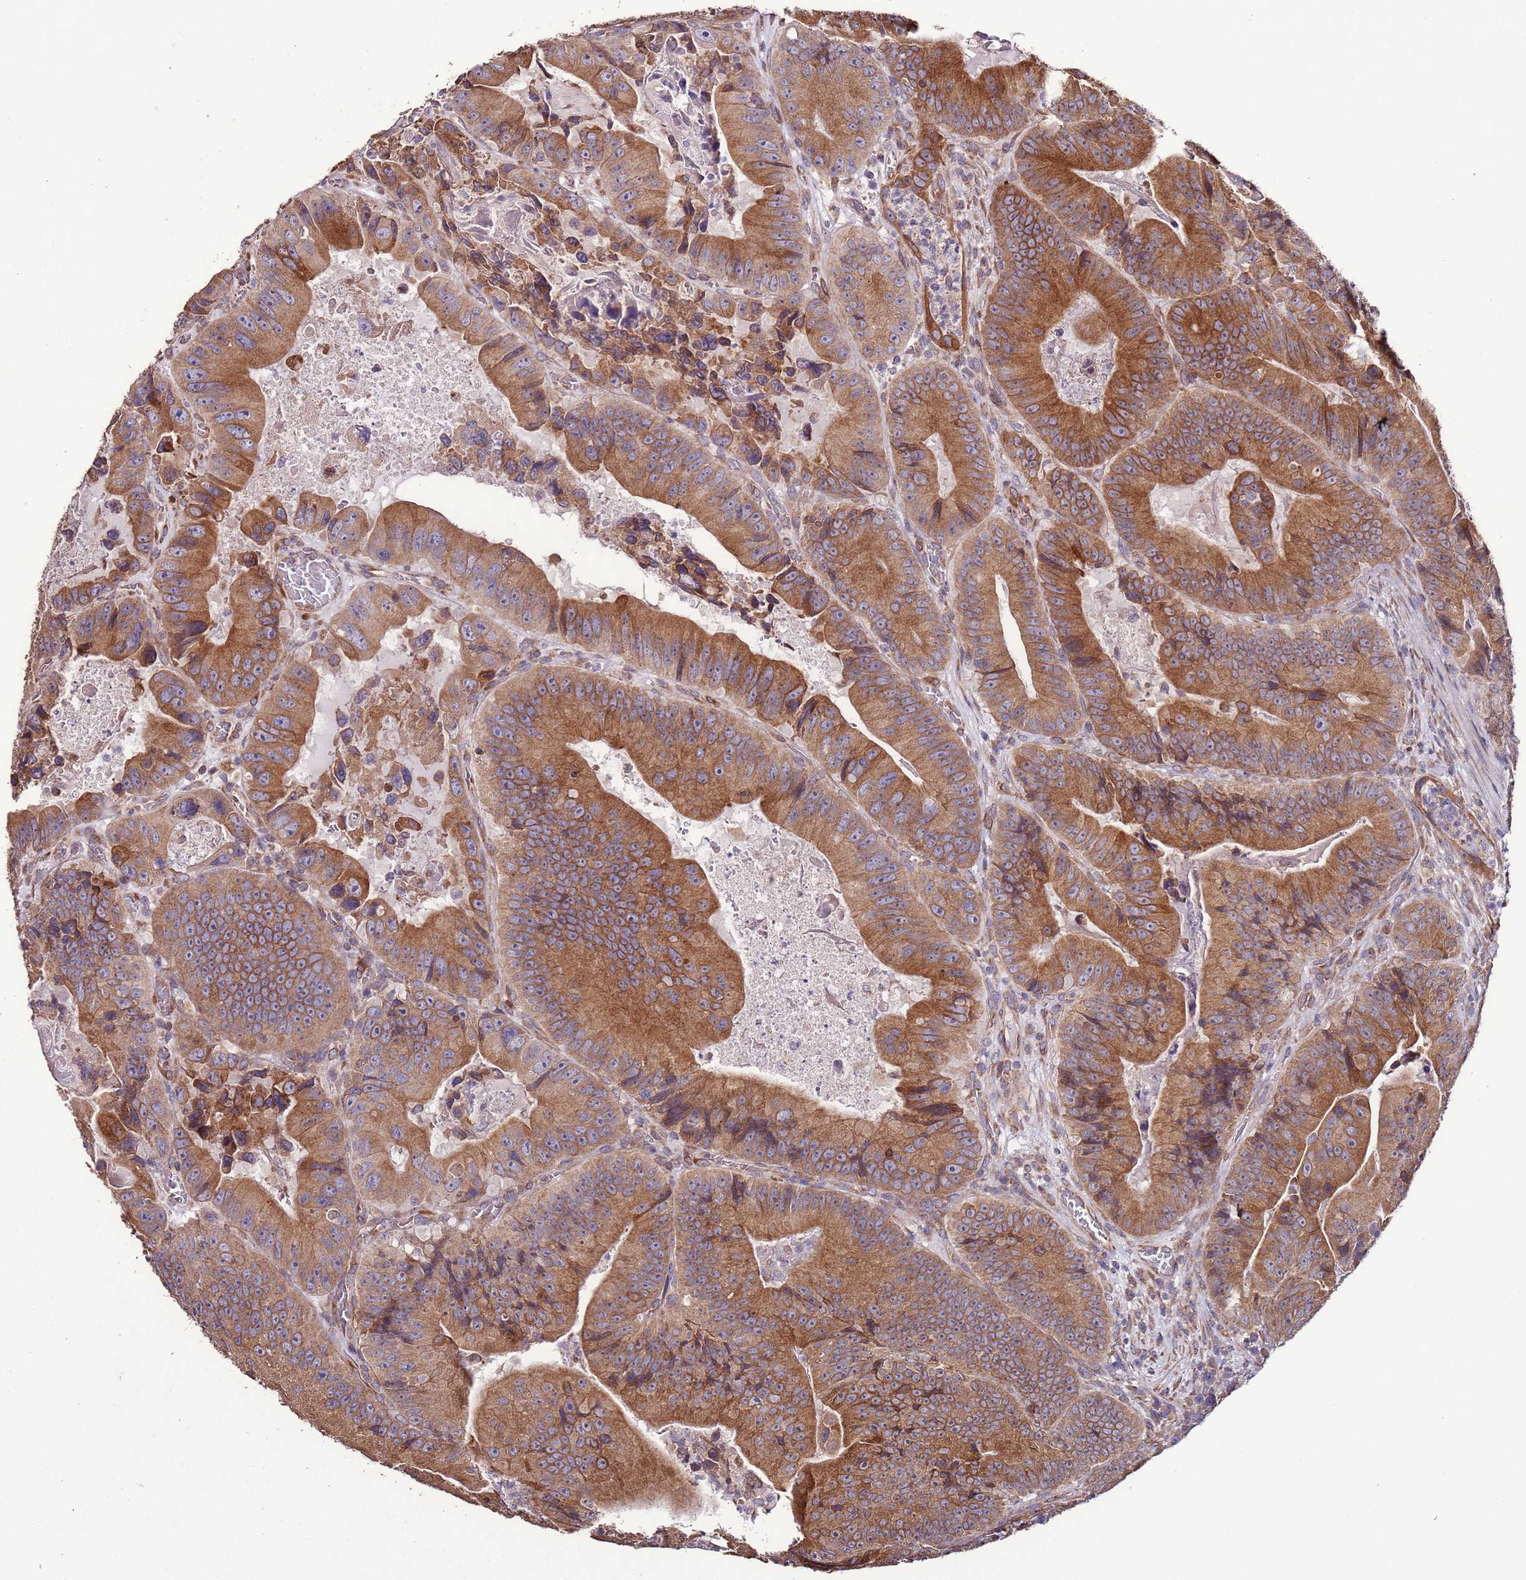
{"staining": {"intensity": "strong", "quantity": ">75%", "location": "cytoplasmic/membranous"}, "tissue": "colorectal cancer", "cell_type": "Tumor cells", "image_type": "cancer", "snomed": [{"axis": "morphology", "description": "Adenocarcinoma, NOS"}, {"axis": "topography", "description": "Colon"}], "caption": "About >75% of tumor cells in colorectal cancer show strong cytoplasmic/membranous protein positivity as visualized by brown immunohistochemical staining.", "gene": "SLC41A3", "patient": {"sex": "female", "age": 86}}